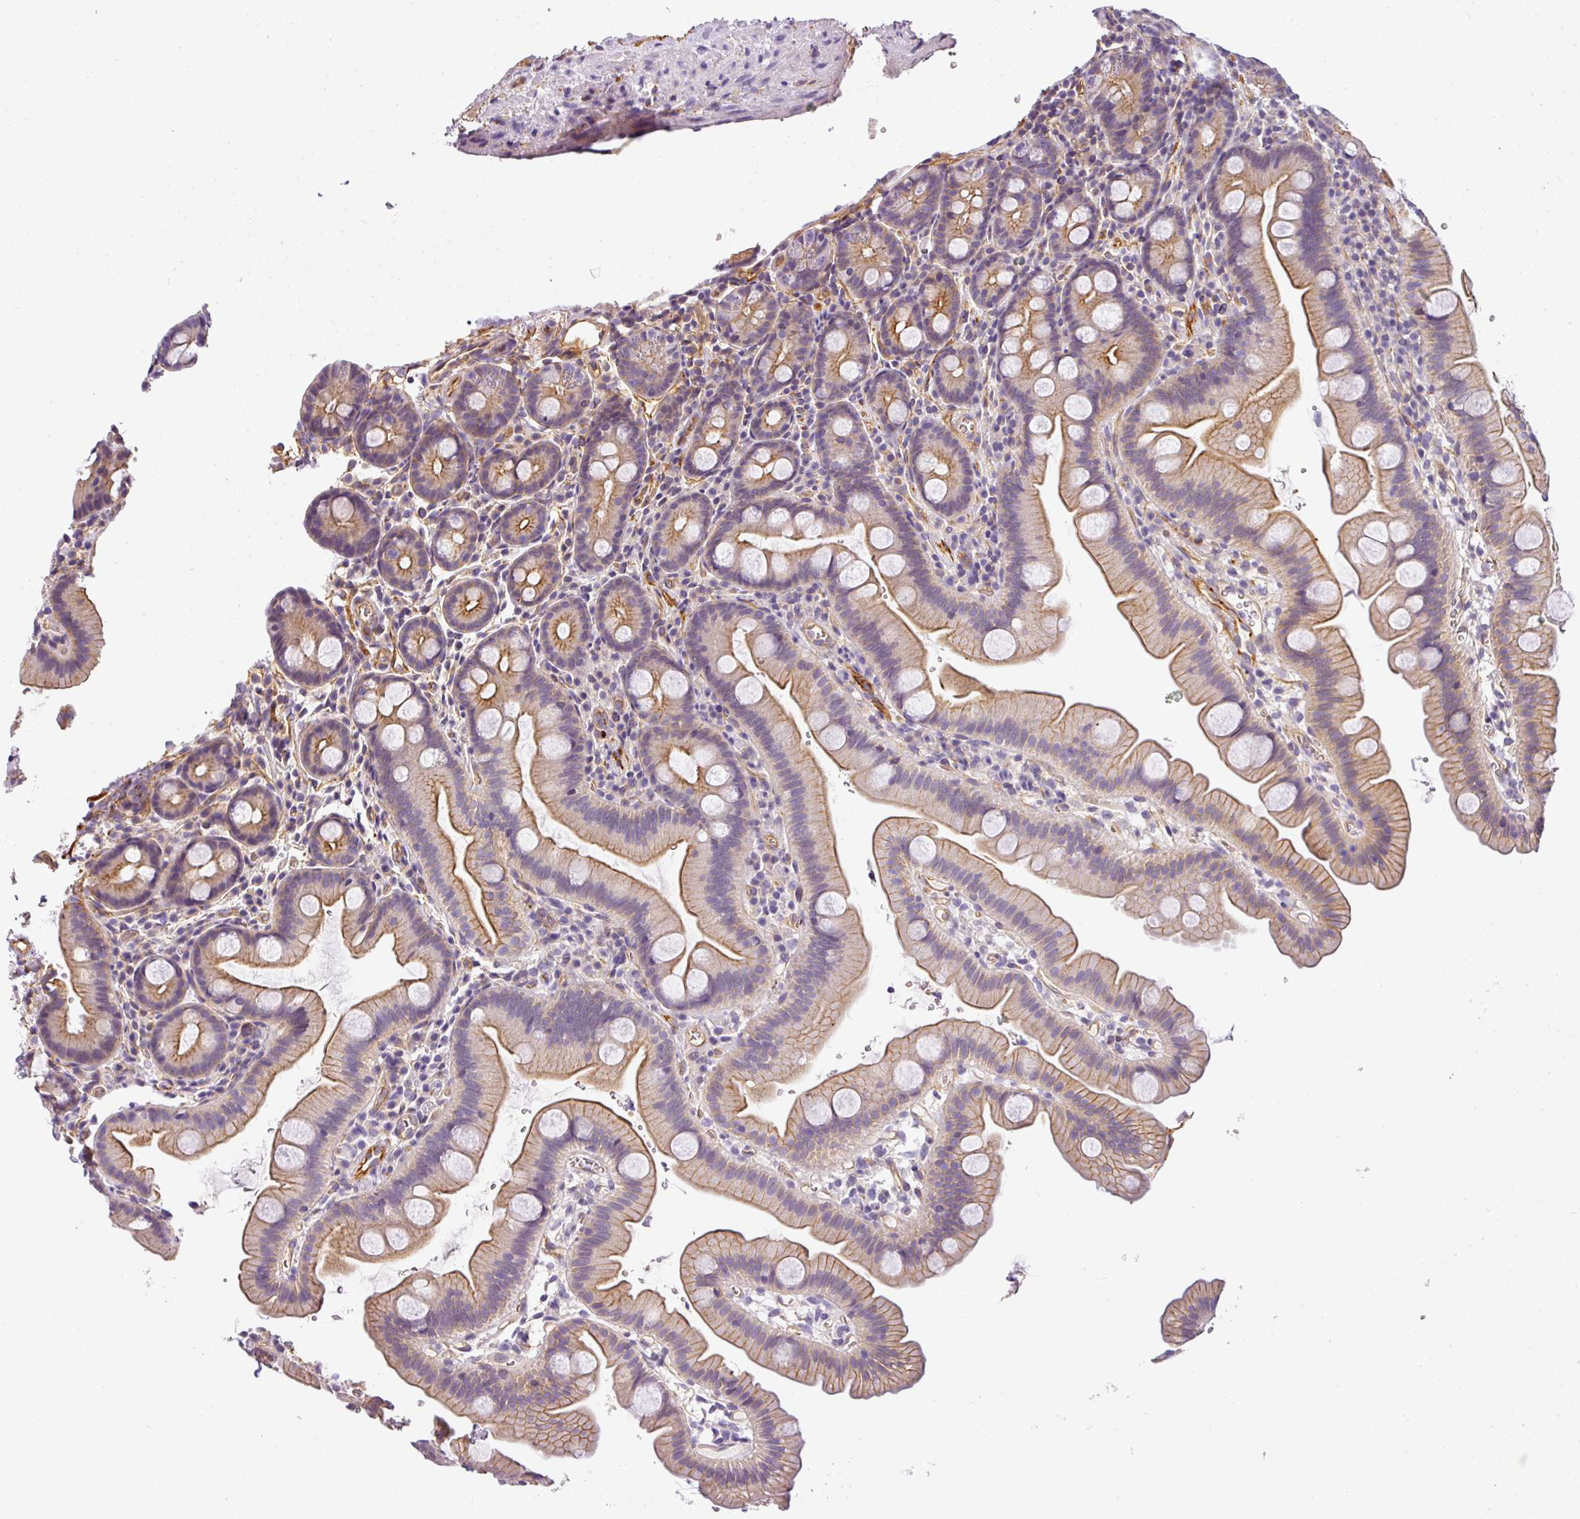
{"staining": {"intensity": "moderate", "quantity": "25%-75%", "location": "cytoplasmic/membranous"}, "tissue": "small intestine", "cell_type": "Glandular cells", "image_type": "normal", "snomed": [{"axis": "morphology", "description": "Normal tissue, NOS"}, {"axis": "topography", "description": "Small intestine"}], "caption": "Immunohistochemistry (IHC) of unremarkable small intestine displays medium levels of moderate cytoplasmic/membranous positivity in about 25%-75% of glandular cells.", "gene": "OR11H4", "patient": {"sex": "female", "age": 68}}